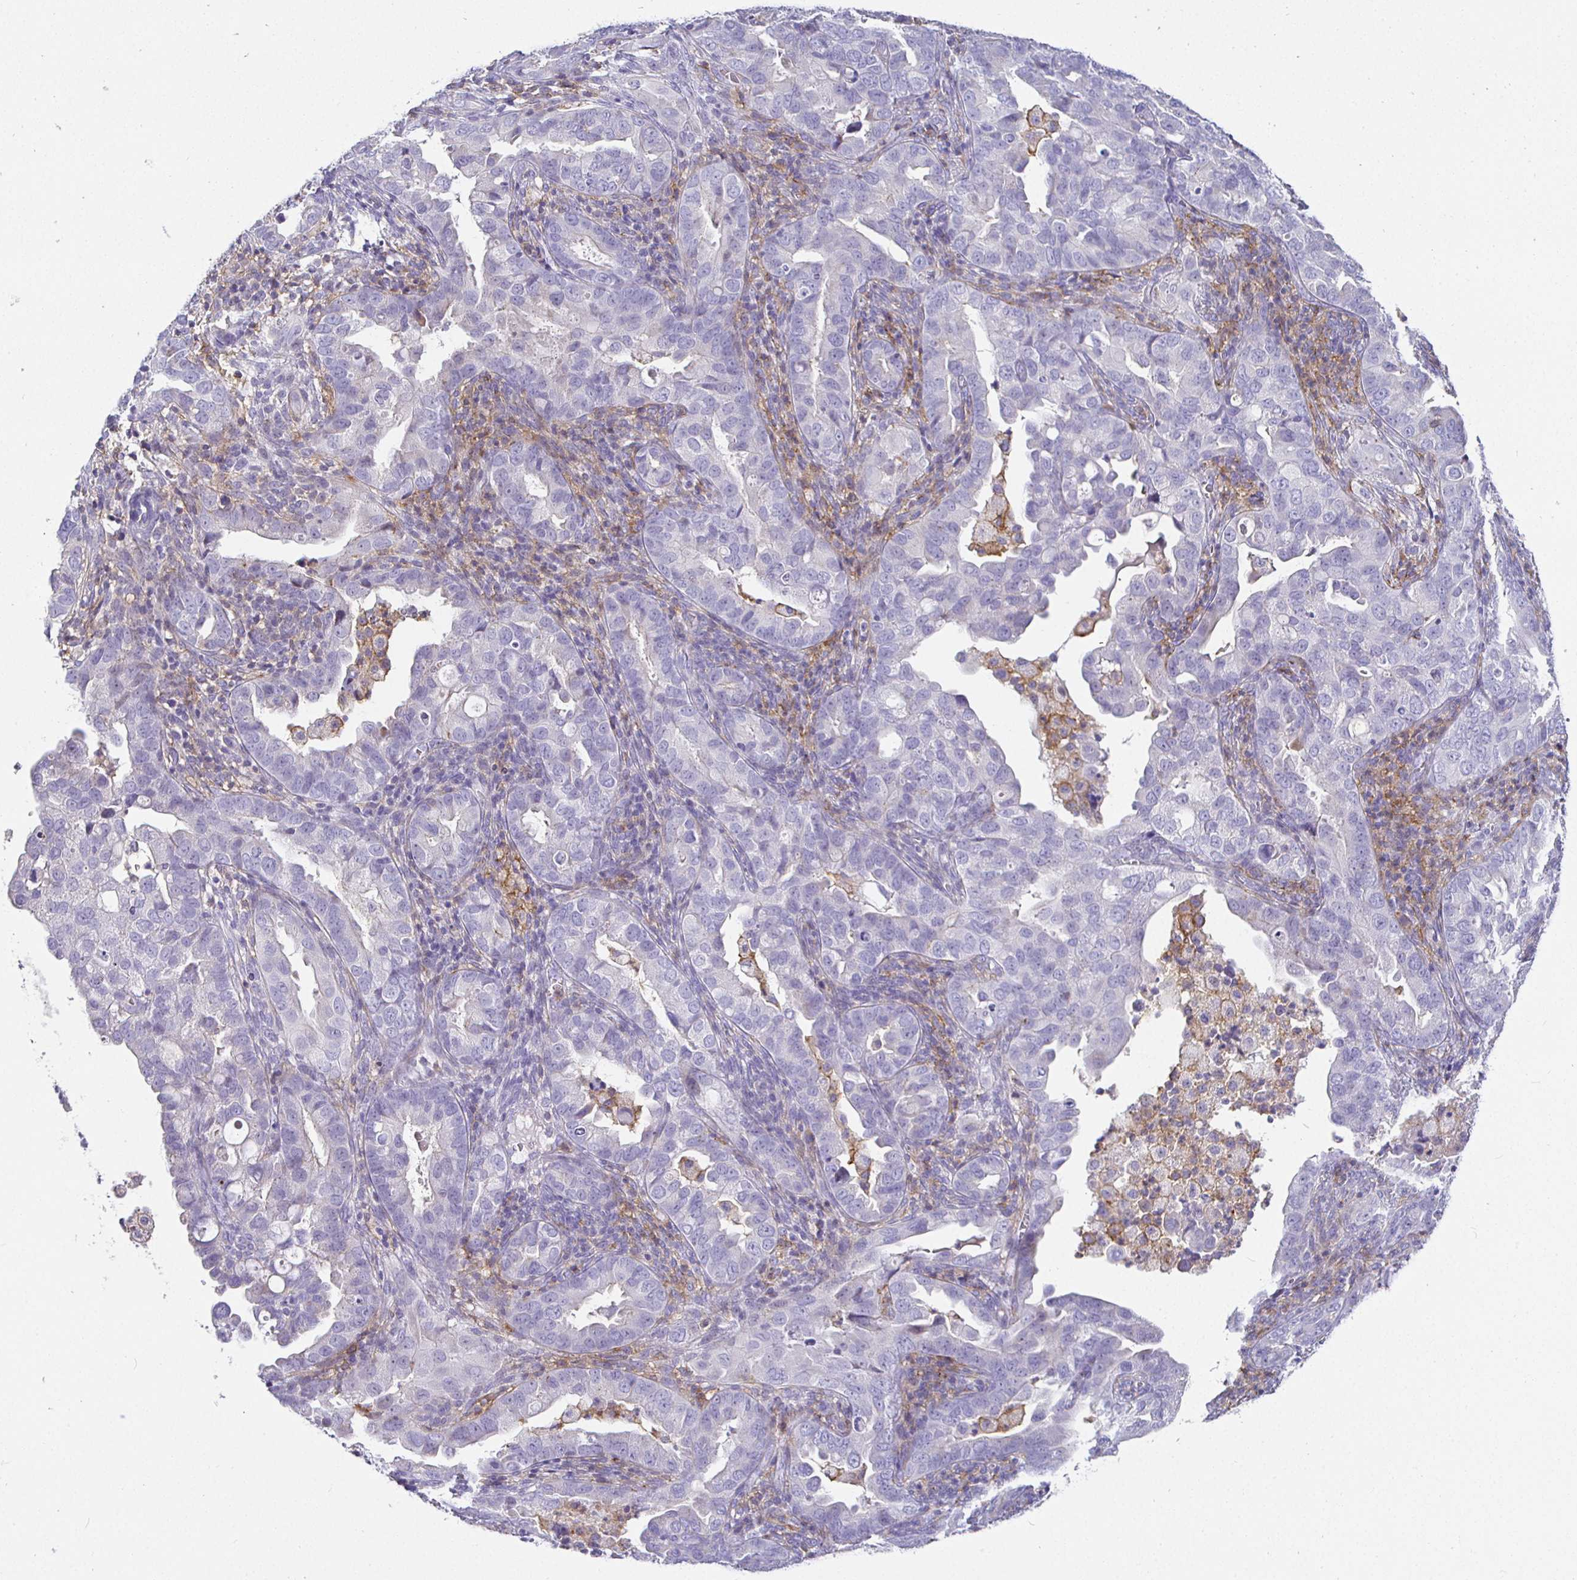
{"staining": {"intensity": "negative", "quantity": "none", "location": "none"}, "tissue": "endometrial cancer", "cell_type": "Tumor cells", "image_type": "cancer", "snomed": [{"axis": "morphology", "description": "Adenocarcinoma, NOS"}, {"axis": "topography", "description": "Endometrium"}], "caption": "The immunohistochemistry (IHC) photomicrograph has no significant expression in tumor cells of endometrial cancer (adenocarcinoma) tissue.", "gene": "SIRPA", "patient": {"sex": "female", "age": 57}}